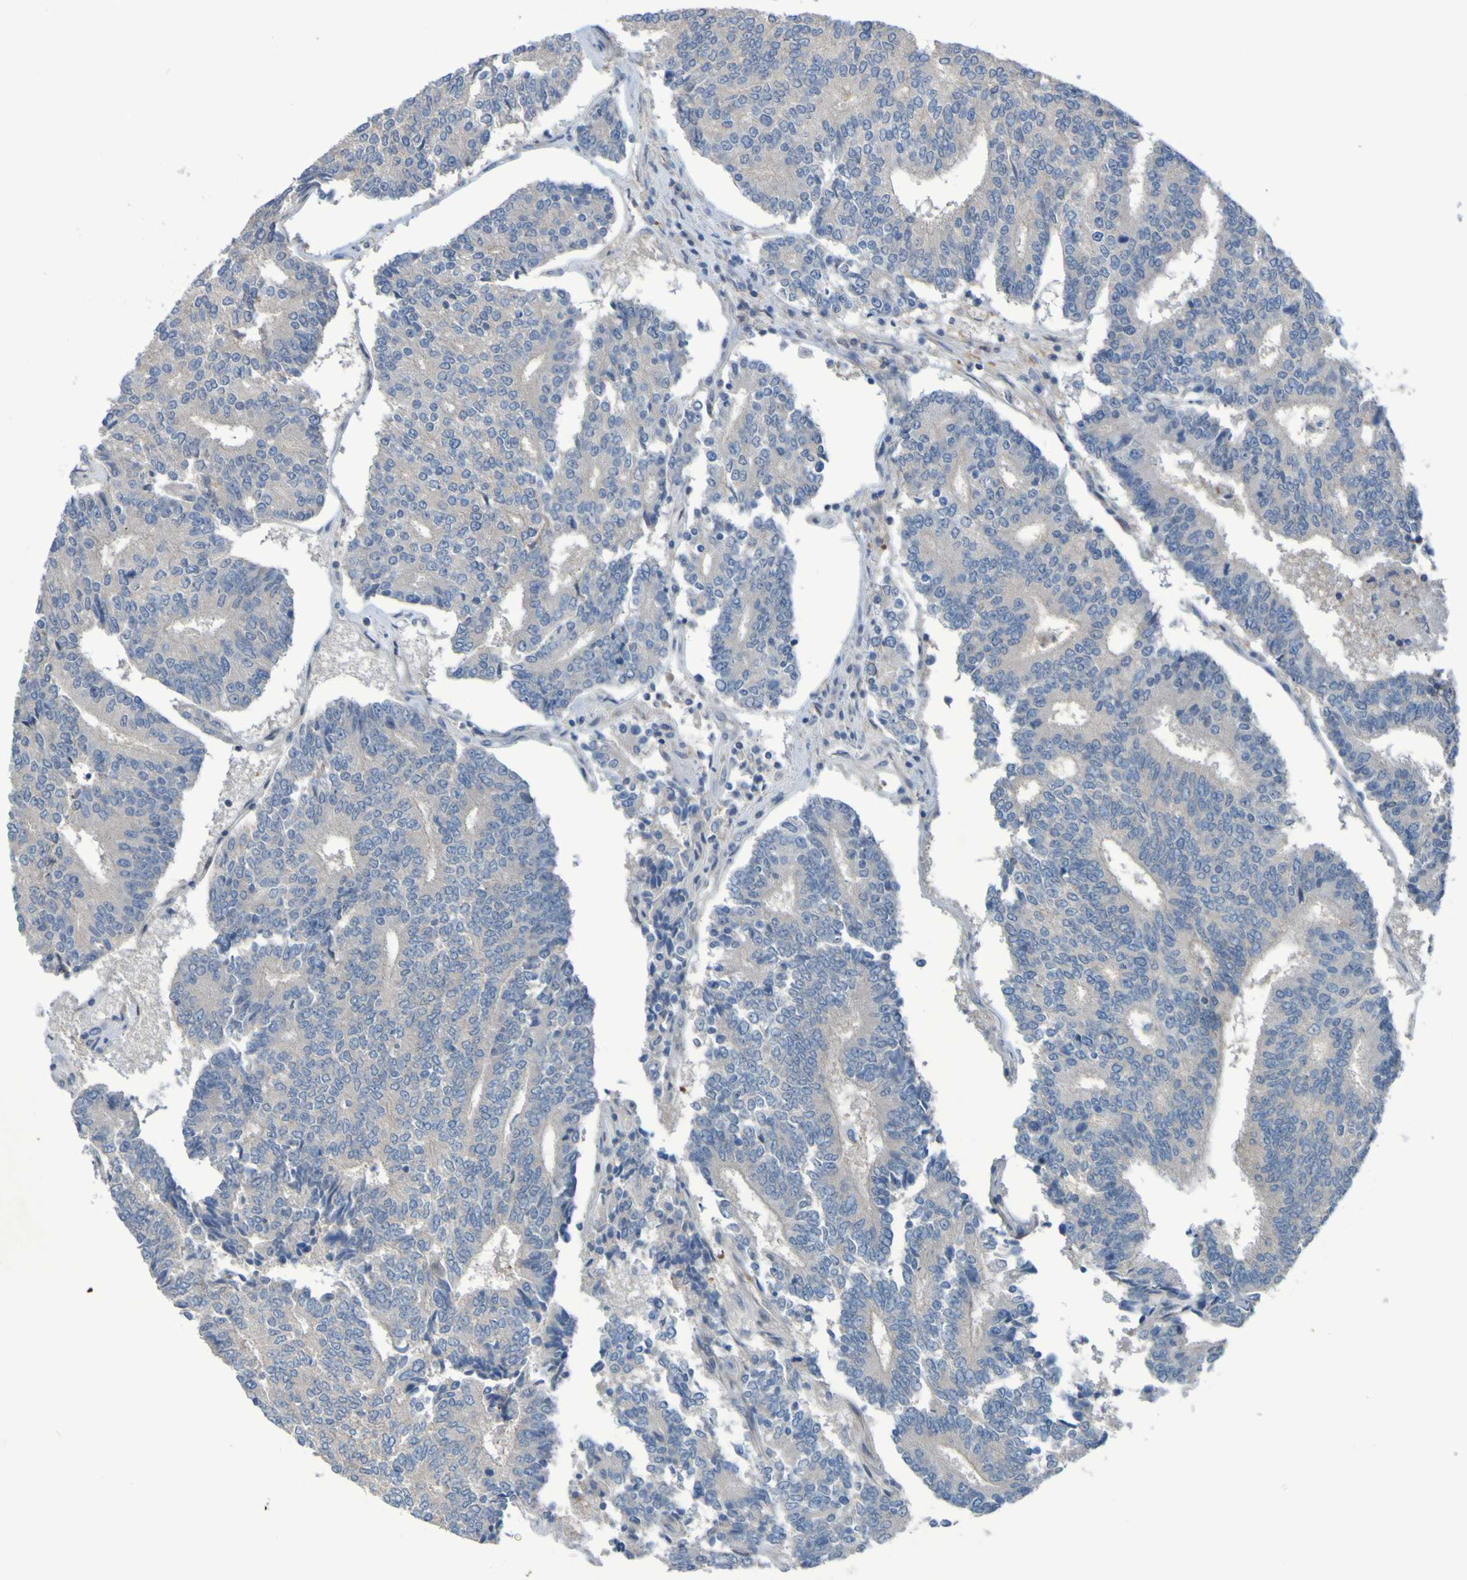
{"staining": {"intensity": "negative", "quantity": "none", "location": "none"}, "tissue": "prostate cancer", "cell_type": "Tumor cells", "image_type": "cancer", "snomed": [{"axis": "morphology", "description": "Normal tissue, NOS"}, {"axis": "morphology", "description": "Adenocarcinoma, High grade"}, {"axis": "topography", "description": "Prostate"}, {"axis": "topography", "description": "Seminal veicle"}], "caption": "The immunohistochemistry micrograph has no significant positivity in tumor cells of prostate cancer tissue. (Stains: DAB immunohistochemistry (IHC) with hematoxylin counter stain, Microscopy: brightfield microscopy at high magnification).", "gene": "NPRL3", "patient": {"sex": "male", "age": 55}}